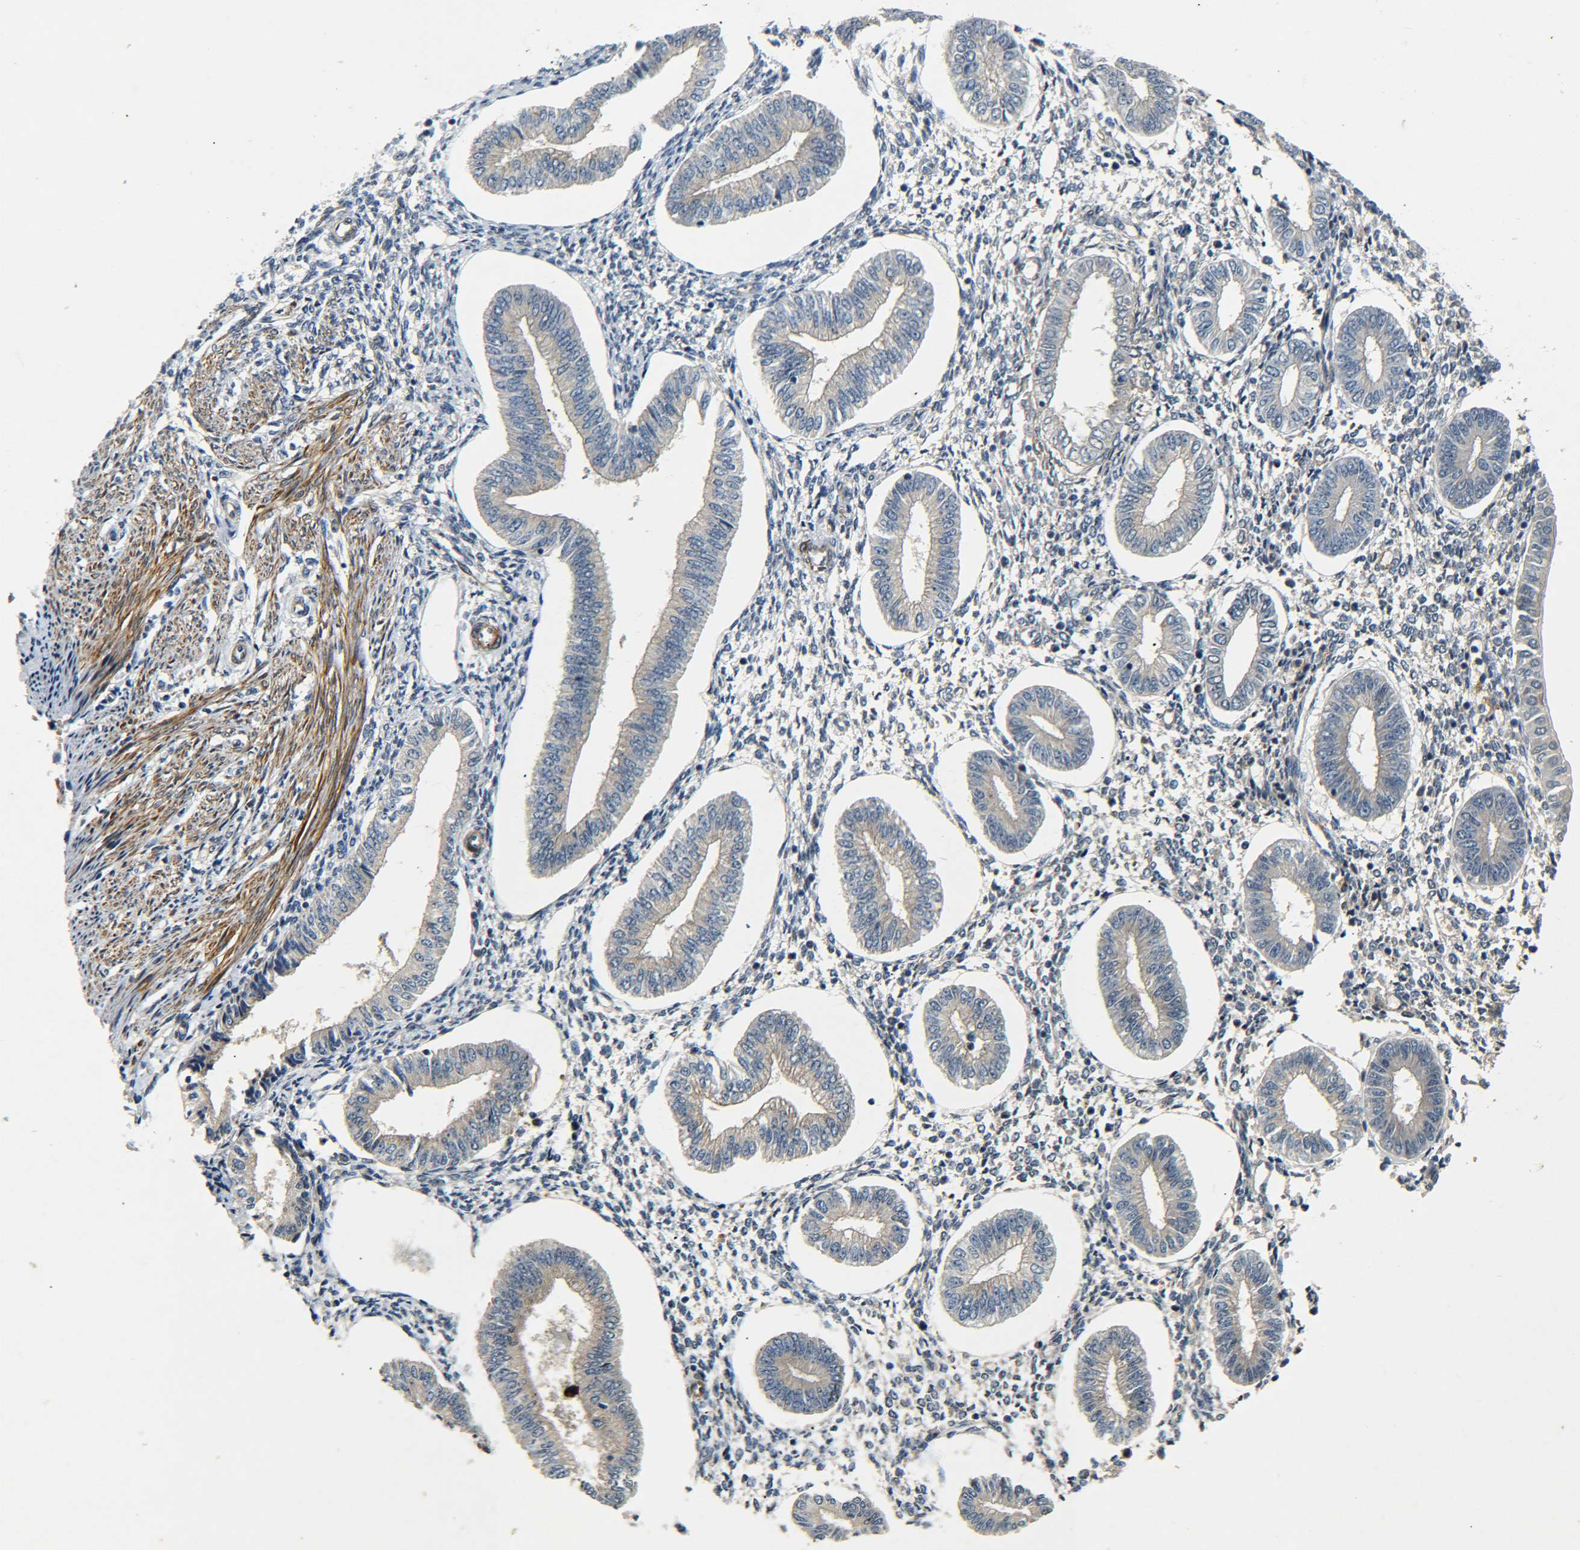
{"staining": {"intensity": "moderate", "quantity": "<25%", "location": "cytoplasmic/membranous"}, "tissue": "endometrium", "cell_type": "Cells in endometrial stroma", "image_type": "normal", "snomed": [{"axis": "morphology", "description": "Normal tissue, NOS"}, {"axis": "topography", "description": "Endometrium"}], "caption": "About <25% of cells in endometrial stroma in benign endometrium exhibit moderate cytoplasmic/membranous protein expression as visualized by brown immunohistochemical staining.", "gene": "MEIS1", "patient": {"sex": "female", "age": 50}}